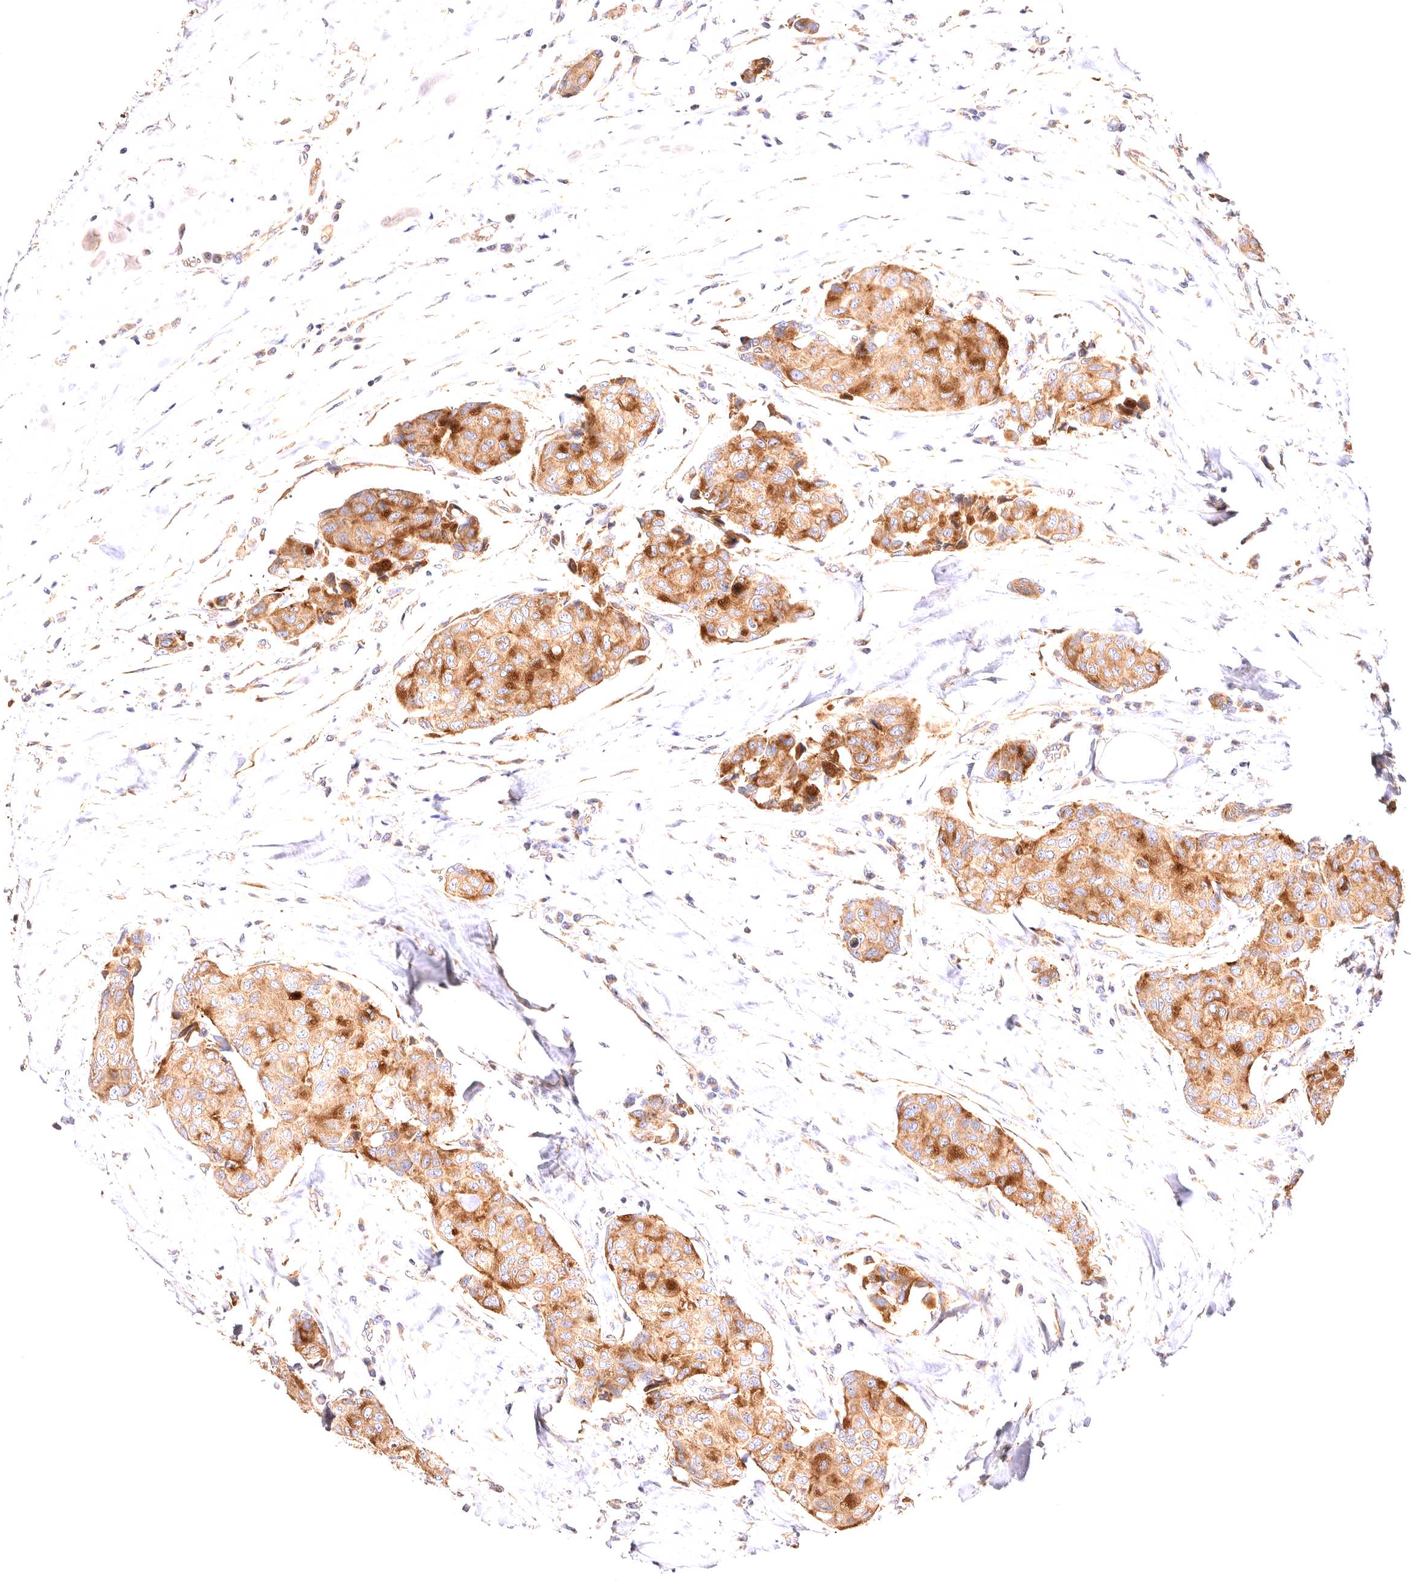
{"staining": {"intensity": "moderate", "quantity": ">75%", "location": "cytoplasmic/membranous"}, "tissue": "breast cancer", "cell_type": "Tumor cells", "image_type": "cancer", "snomed": [{"axis": "morphology", "description": "Duct carcinoma"}, {"axis": "topography", "description": "Breast"}], "caption": "Tumor cells exhibit moderate cytoplasmic/membranous staining in about >75% of cells in breast cancer.", "gene": "VPS45", "patient": {"sex": "female", "age": 80}}